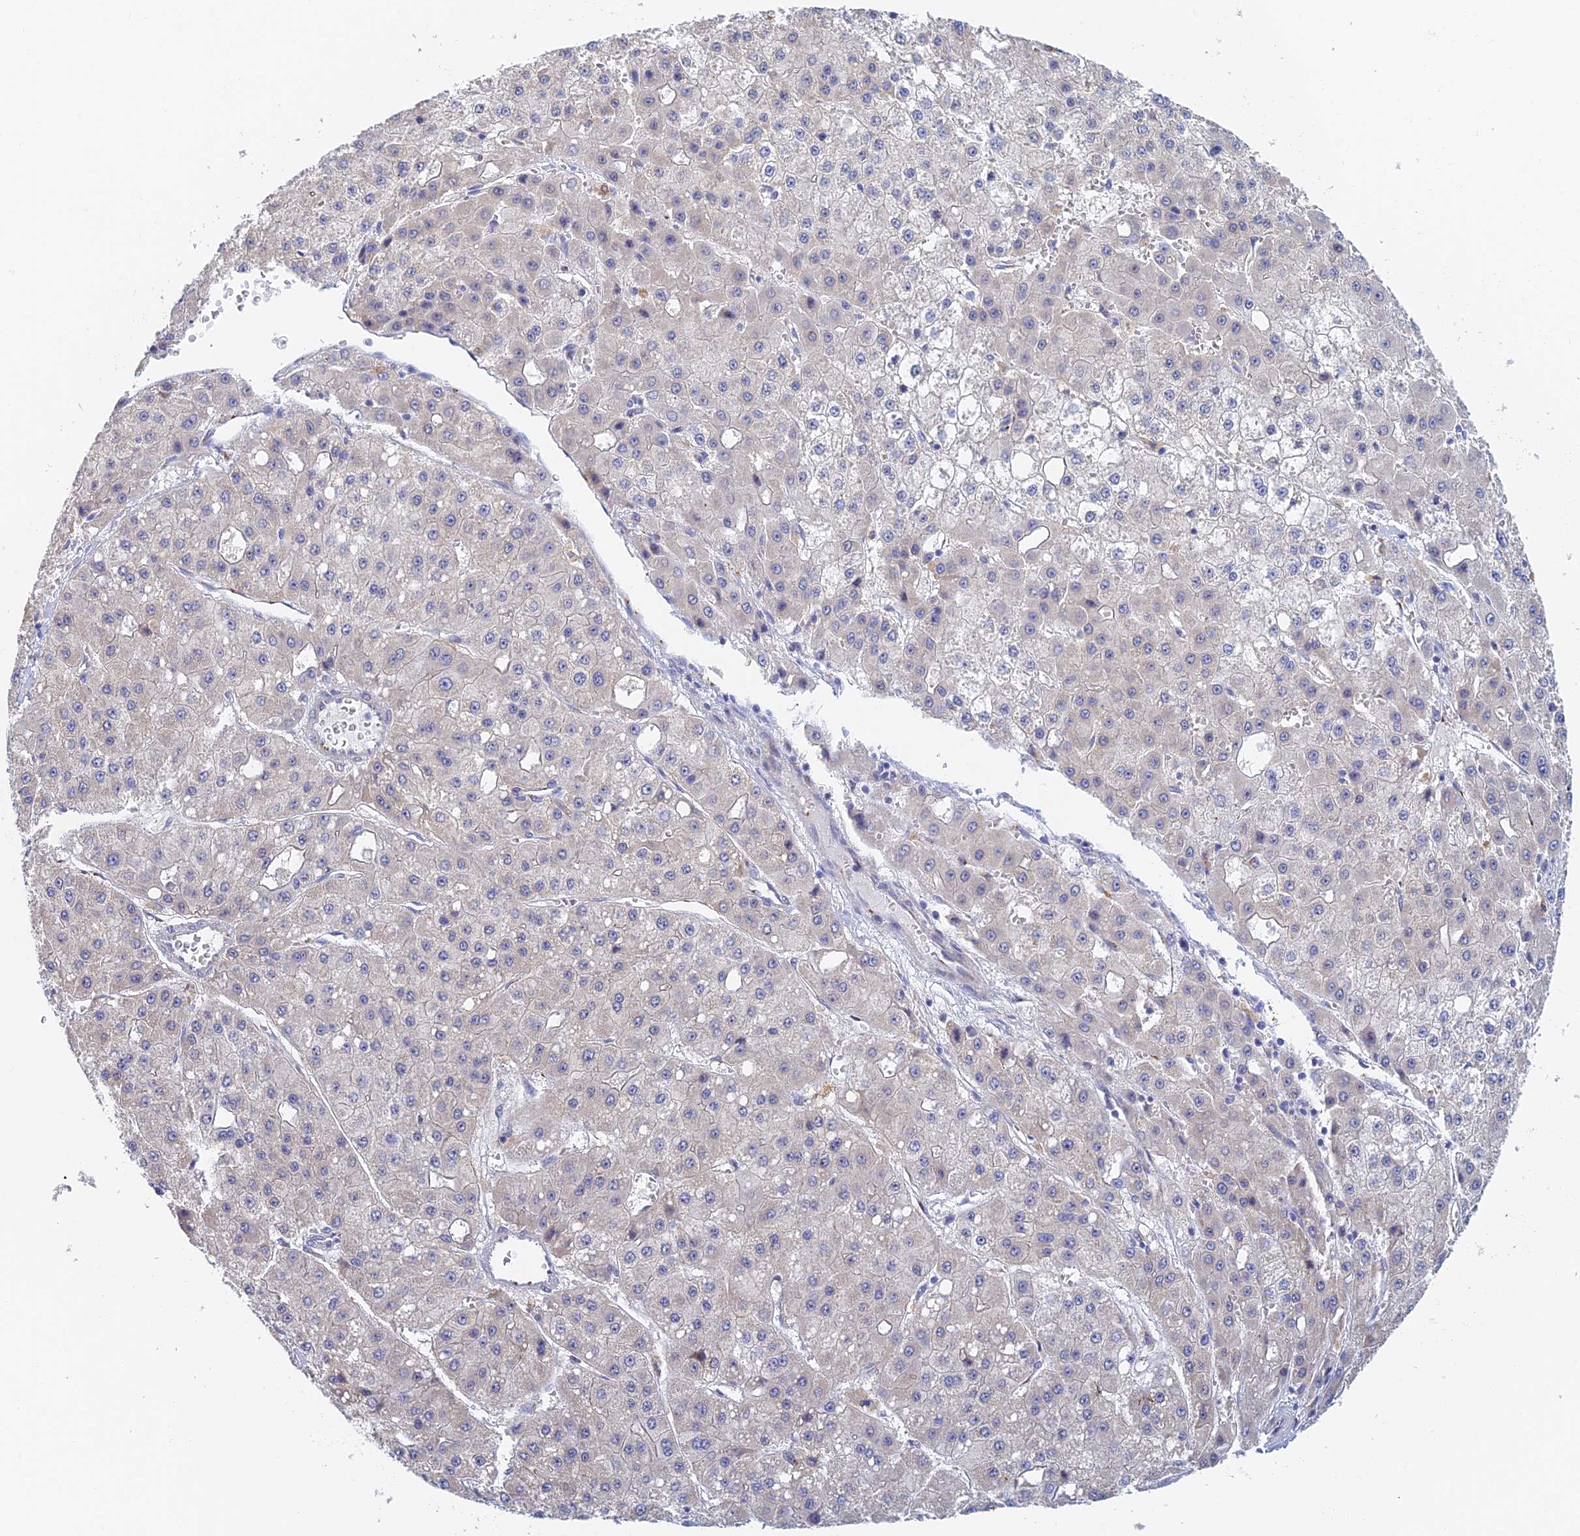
{"staining": {"intensity": "negative", "quantity": "none", "location": "none"}, "tissue": "liver cancer", "cell_type": "Tumor cells", "image_type": "cancer", "snomed": [{"axis": "morphology", "description": "Carcinoma, Hepatocellular, NOS"}, {"axis": "topography", "description": "Liver"}], "caption": "Histopathology image shows no protein staining in tumor cells of hepatocellular carcinoma (liver) tissue. The staining was performed using DAB (3,3'-diaminobenzidine) to visualize the protein expression in brown, while the nuclei were stained in blue with hematoxylin (Magnification: 20x).", "gene": "SLC24A3", "patient": {"sex": "male", "age": 47}}